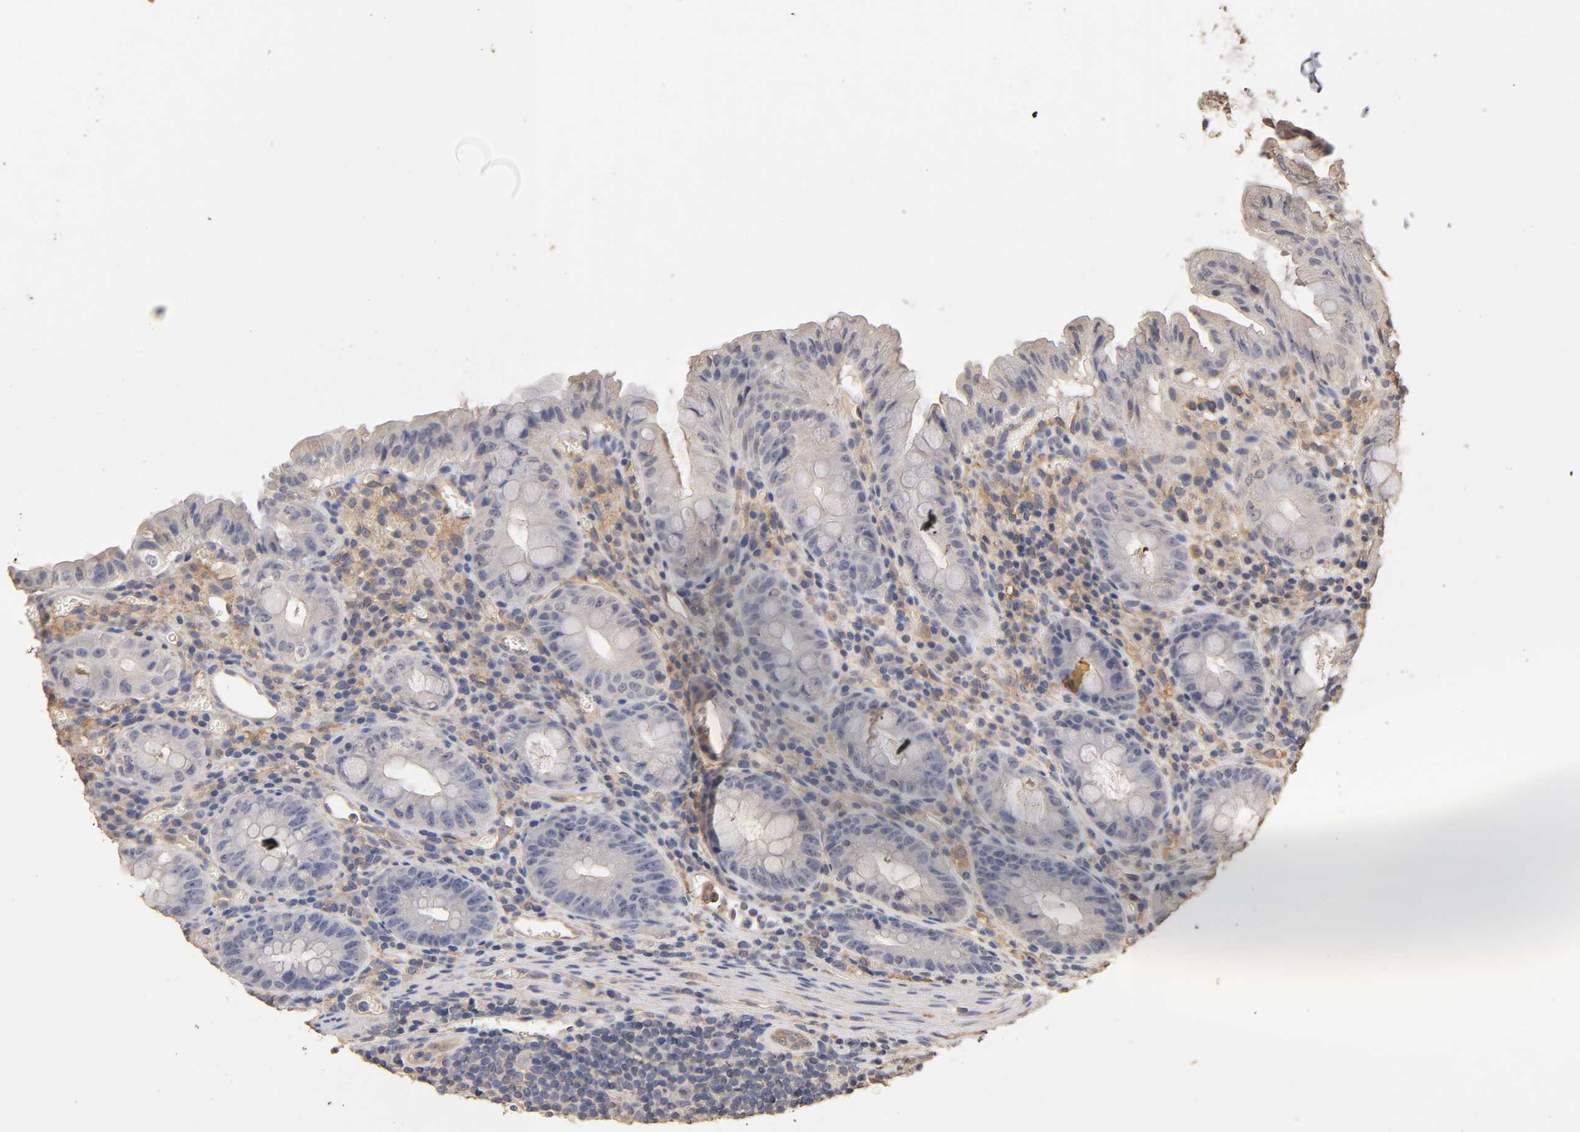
{"staining": {"intensity": "weak", "quantity": ">75%", "location": "cytoplasmic/membranous"}, "tissue": "colon", "cell_type": "Endothelial cells", "image_type": "normal", "snomed": [{"axis": "morphology", "description": "Normal tissue, NOS"}, {"axis": "topography", "description": "Colon"}], "caption": "A low amount of weak cytoplasmic/membranous positivity is seen in approximately >75% of endothelial cells in normal colon.", "gene": "VSIG4", "patient": {"sex": "female", "age": 46}}